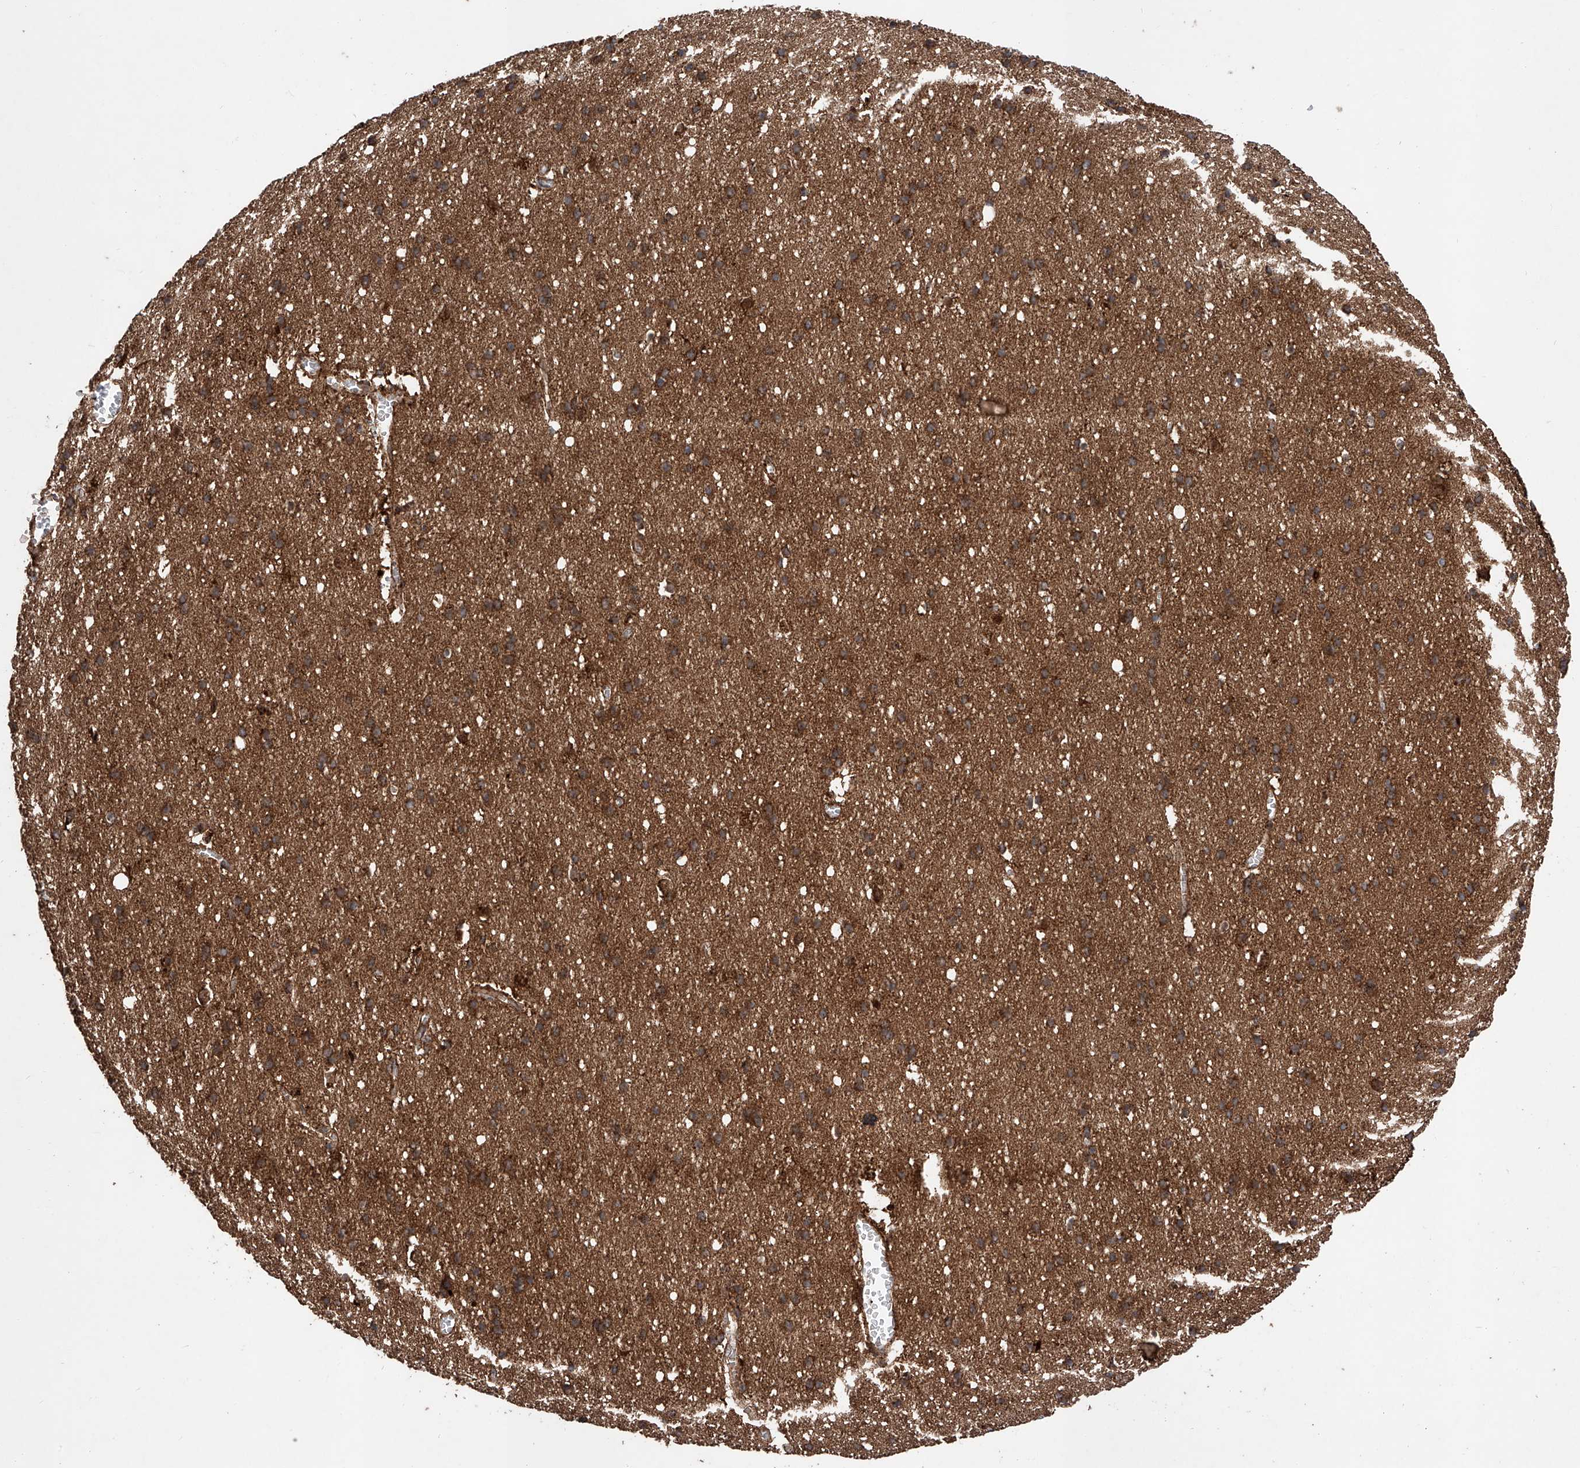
{"staining": {"intensity": "moderate", "quantity": ">75%", "location": "cytoplasmic/membranous"}, "tissue": "cerebral cortex", "cell_type": "Endothelial cells", "image_type": "normal", "snomed": [{"axis": "morphology", "description": "Normal tissue, NOS"}, {"axis": "topography", "description": "Cerebral cortex"}], "caption": "About >75% of endothelial cells in unremarkable cerebral cortex display moderate cytoplasmic/membranous protein positivity as visualized by brown immunohistochemical staining.", "gene": "PISD", "patient": {"sex": "male", "age": 54}}